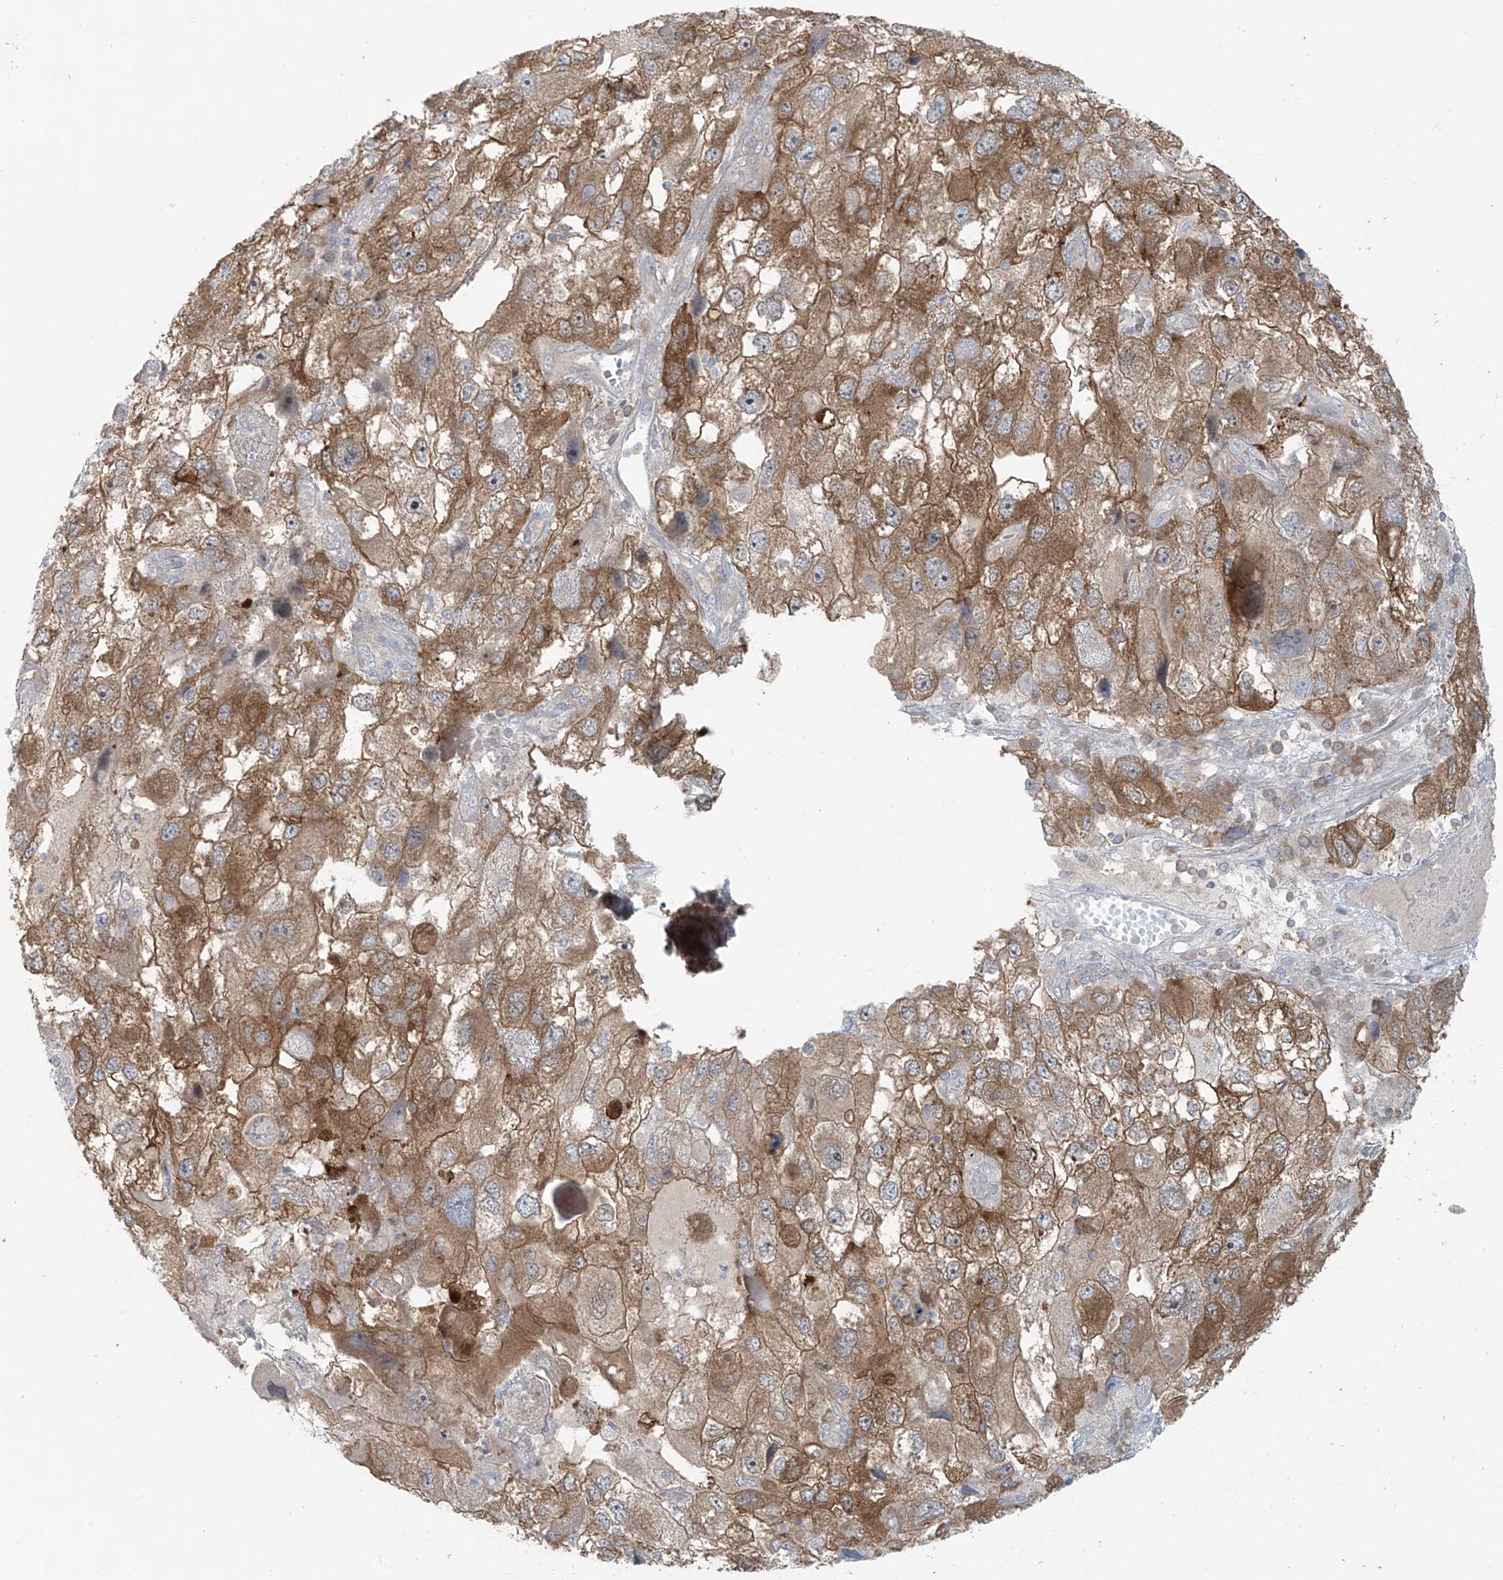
{"staining": {"intensity": "moderate", "quantity": ">75%", "location": "cytoplasmic/membranous"}, "tissue": "endometrial cancer", "cell_type": "Tumor cells", "image_type": "cancer", "snomed": [{"axis": "morphology", "description": "Adenocarcinoma, NOS"}, {"axis": "topography", "description": "Endometrium"}], "caption": "There is medium levels of moderate cytoplasmic/membranous staining in tumor cells of endometrial cancer, as demonstrated by immunohistochemical staining (brown color).", "gene": "PPAT", "patient": {"sex": "female", "age": 49}}